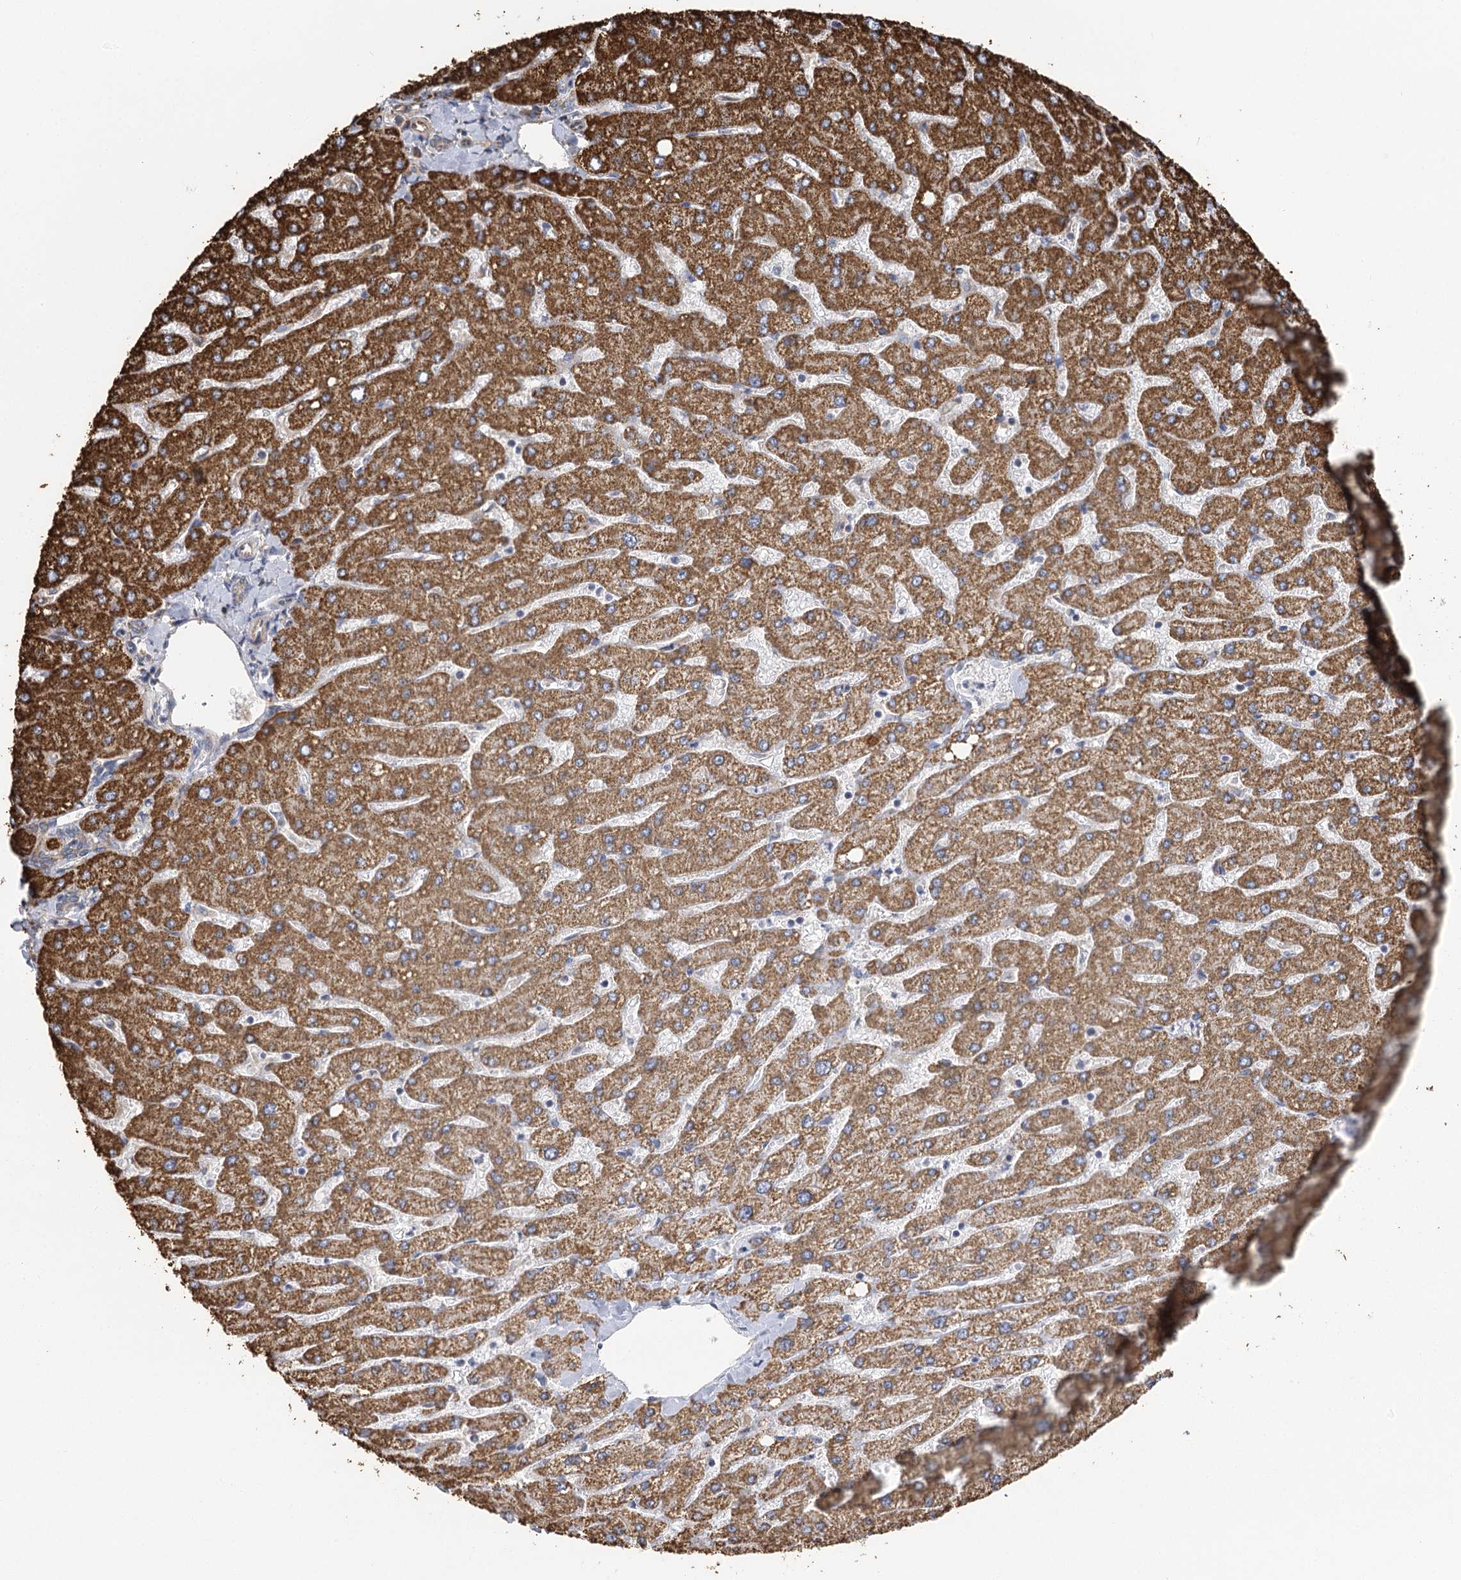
{"staining": {"intensity": "weak", "quantity": "25%-75%", "location": "cytoplasmic/membranous"}, "tissue": "liver", "cell_type": "Cholangiocytes", "image_type": "normal", "snomed": [{"axis": "morphology", "description": "Normal tissue, NOS"}, {"axis": "topography", "description": "Liver"}], "caption": "Unremarkable liver was stained to show a protein in brown. There is low levels of weak cytoplasmic/membranous staining in about 25%-75% of cholangiocytes.", "gene": "IL11RA", "patient": {"sex": "male", "age": 55}}